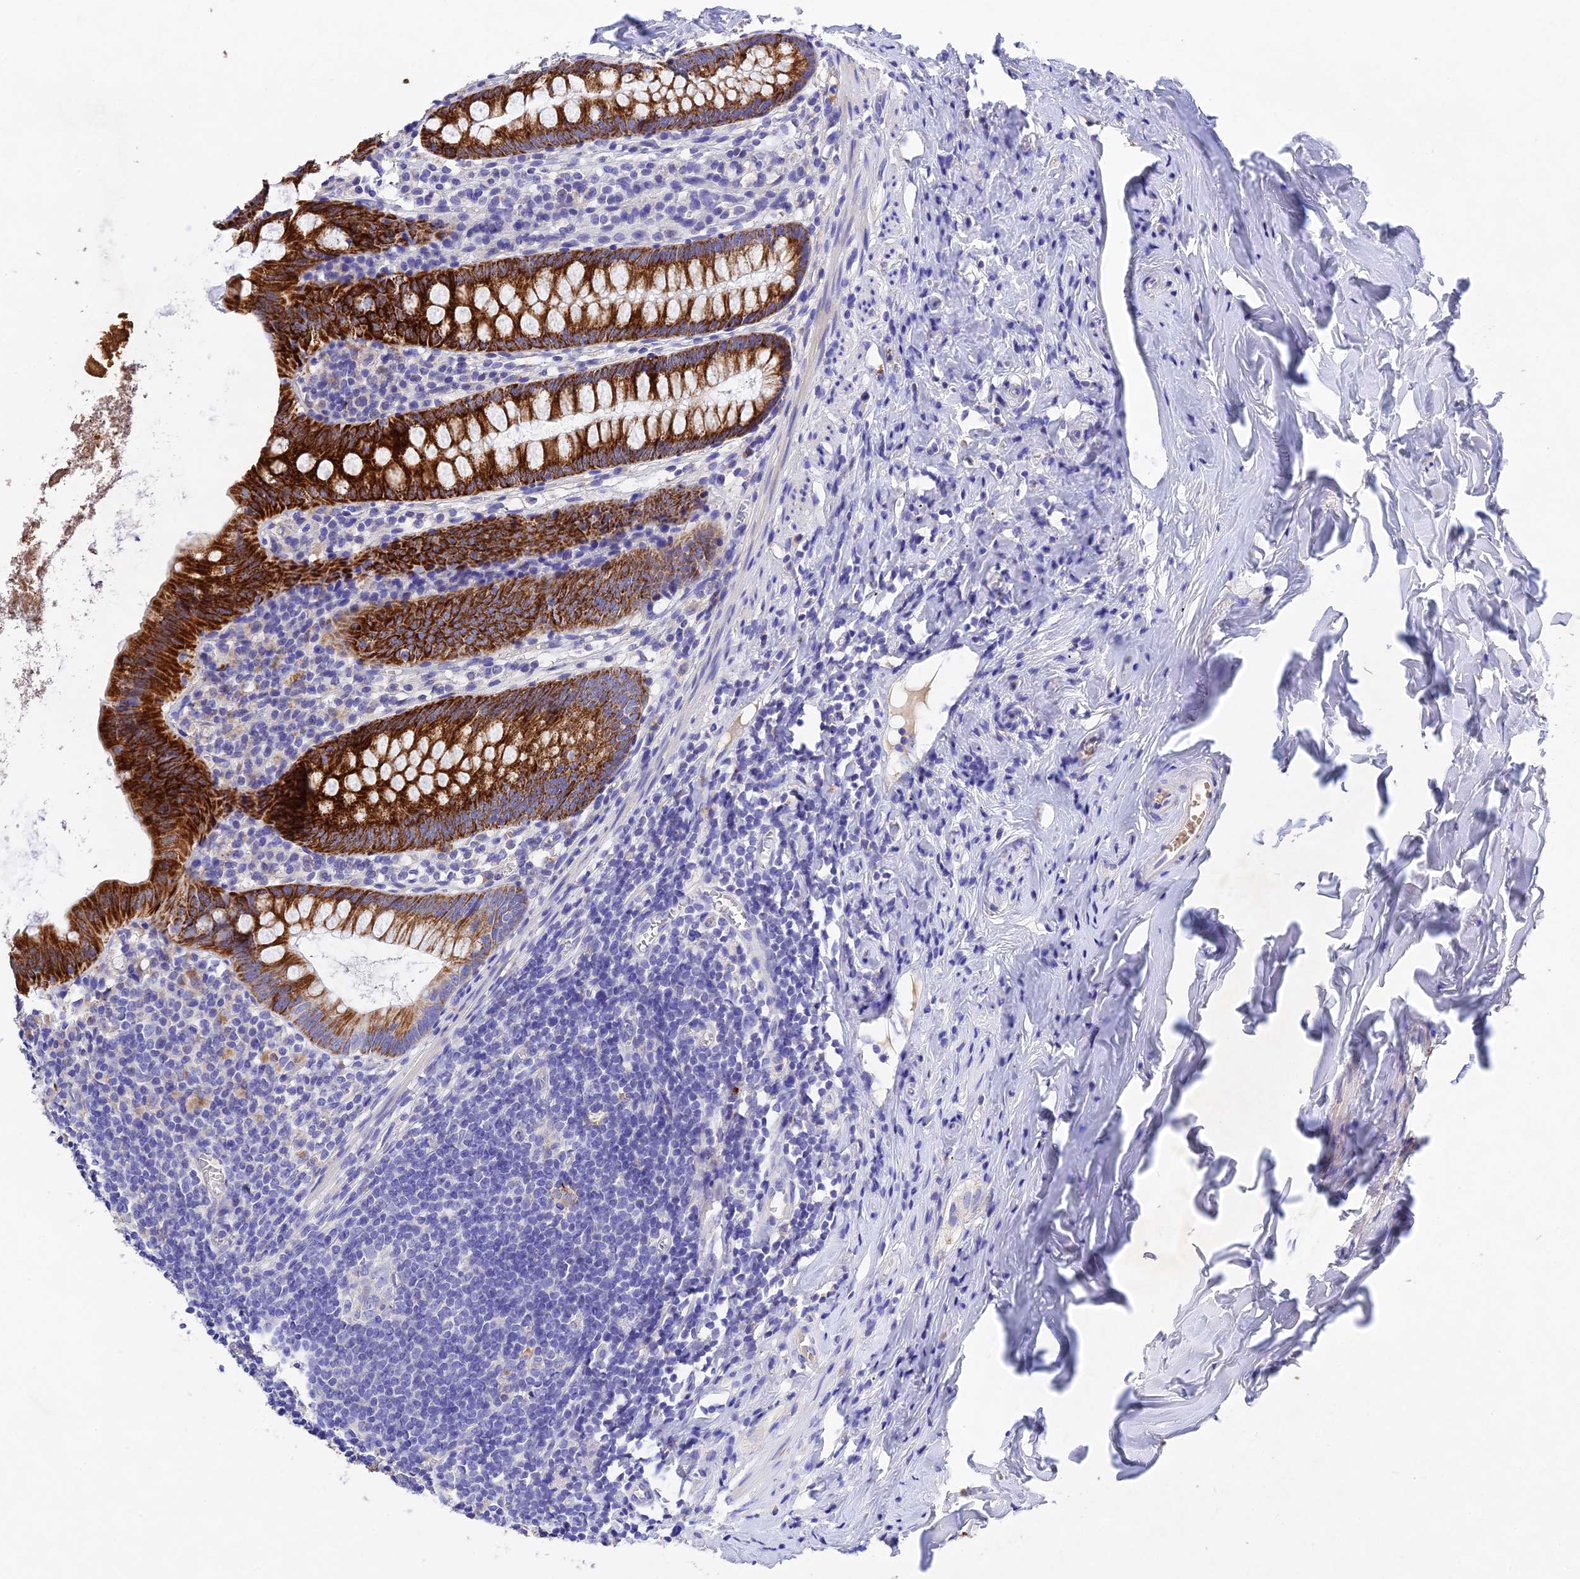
{"staining": {"intensity": "strong", "quantity": "25%-75%", "location": "cytoplasmic/membranous"}, "tissue": "appendix", "cell_type": "Glandular cells", "image_type": "normal", "snomed": [{"axis": "morphology", "description": "Normal tissue, NOS"}, {"axis": "topography", "description": "Appendix"}], "caption": "A brown stain shows strong cytoplasmic/membranous positivity of a protein in glandular cells of benign appendix.", "gene": "MS4A5", "patient": {"sex": "female", "age": 51}}